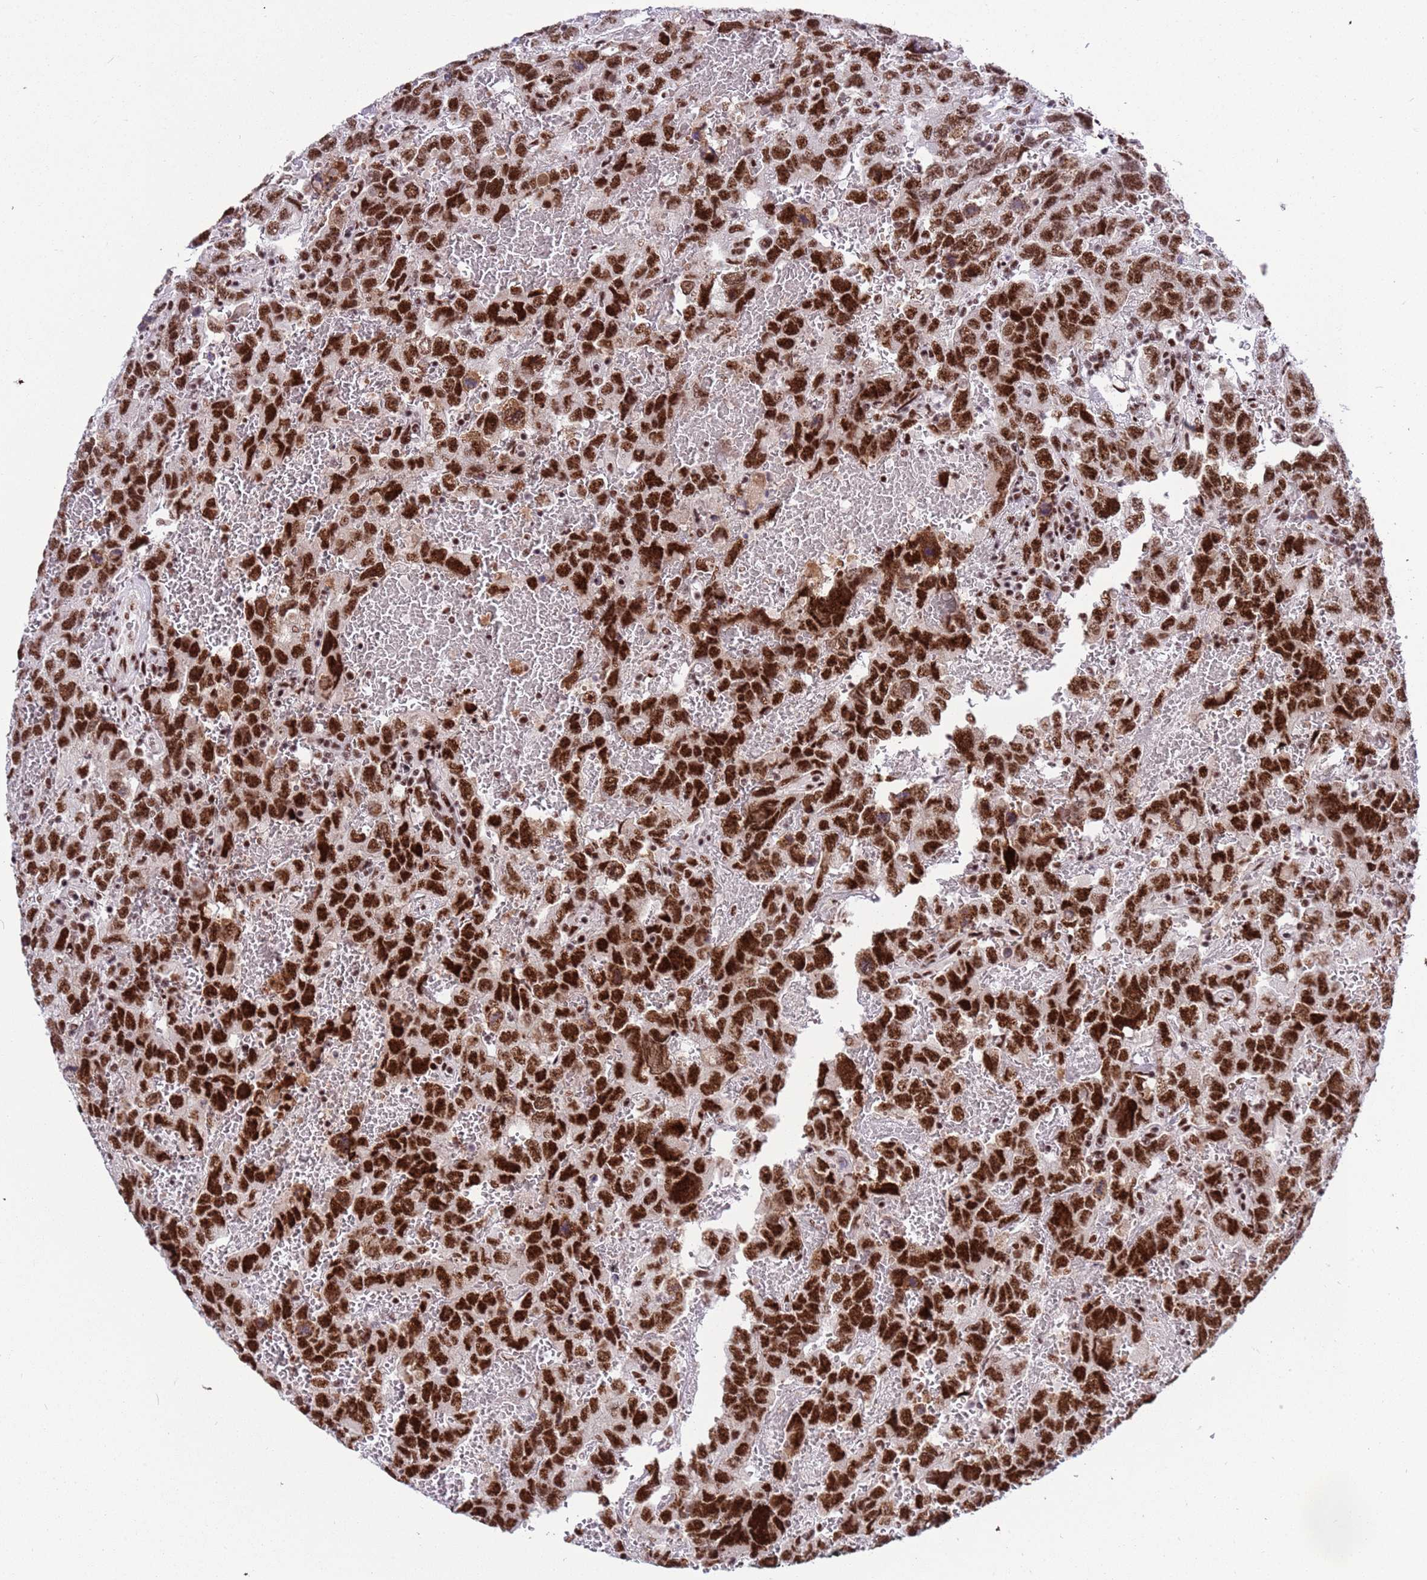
{"staining": {"intensity": "strong", "quantity": ">75%", "location": "nuclear"}, "tissue": "testis cancer", "cell_type": "Tumor cells", "image_type": "cancer", "snomed": [{"axis": "morphology", "description": "Carcinoma, Embryonal, NOS"}, {"axis": "topography", "description": "Testis"}], "caption": "Protein staining of embryonal carcinoma (testis) tissue displays strong nuclear expression in approximately >75% of tumor cells.", "gene": "THOC2", "patient": {"sex": "male", "age": 45}}